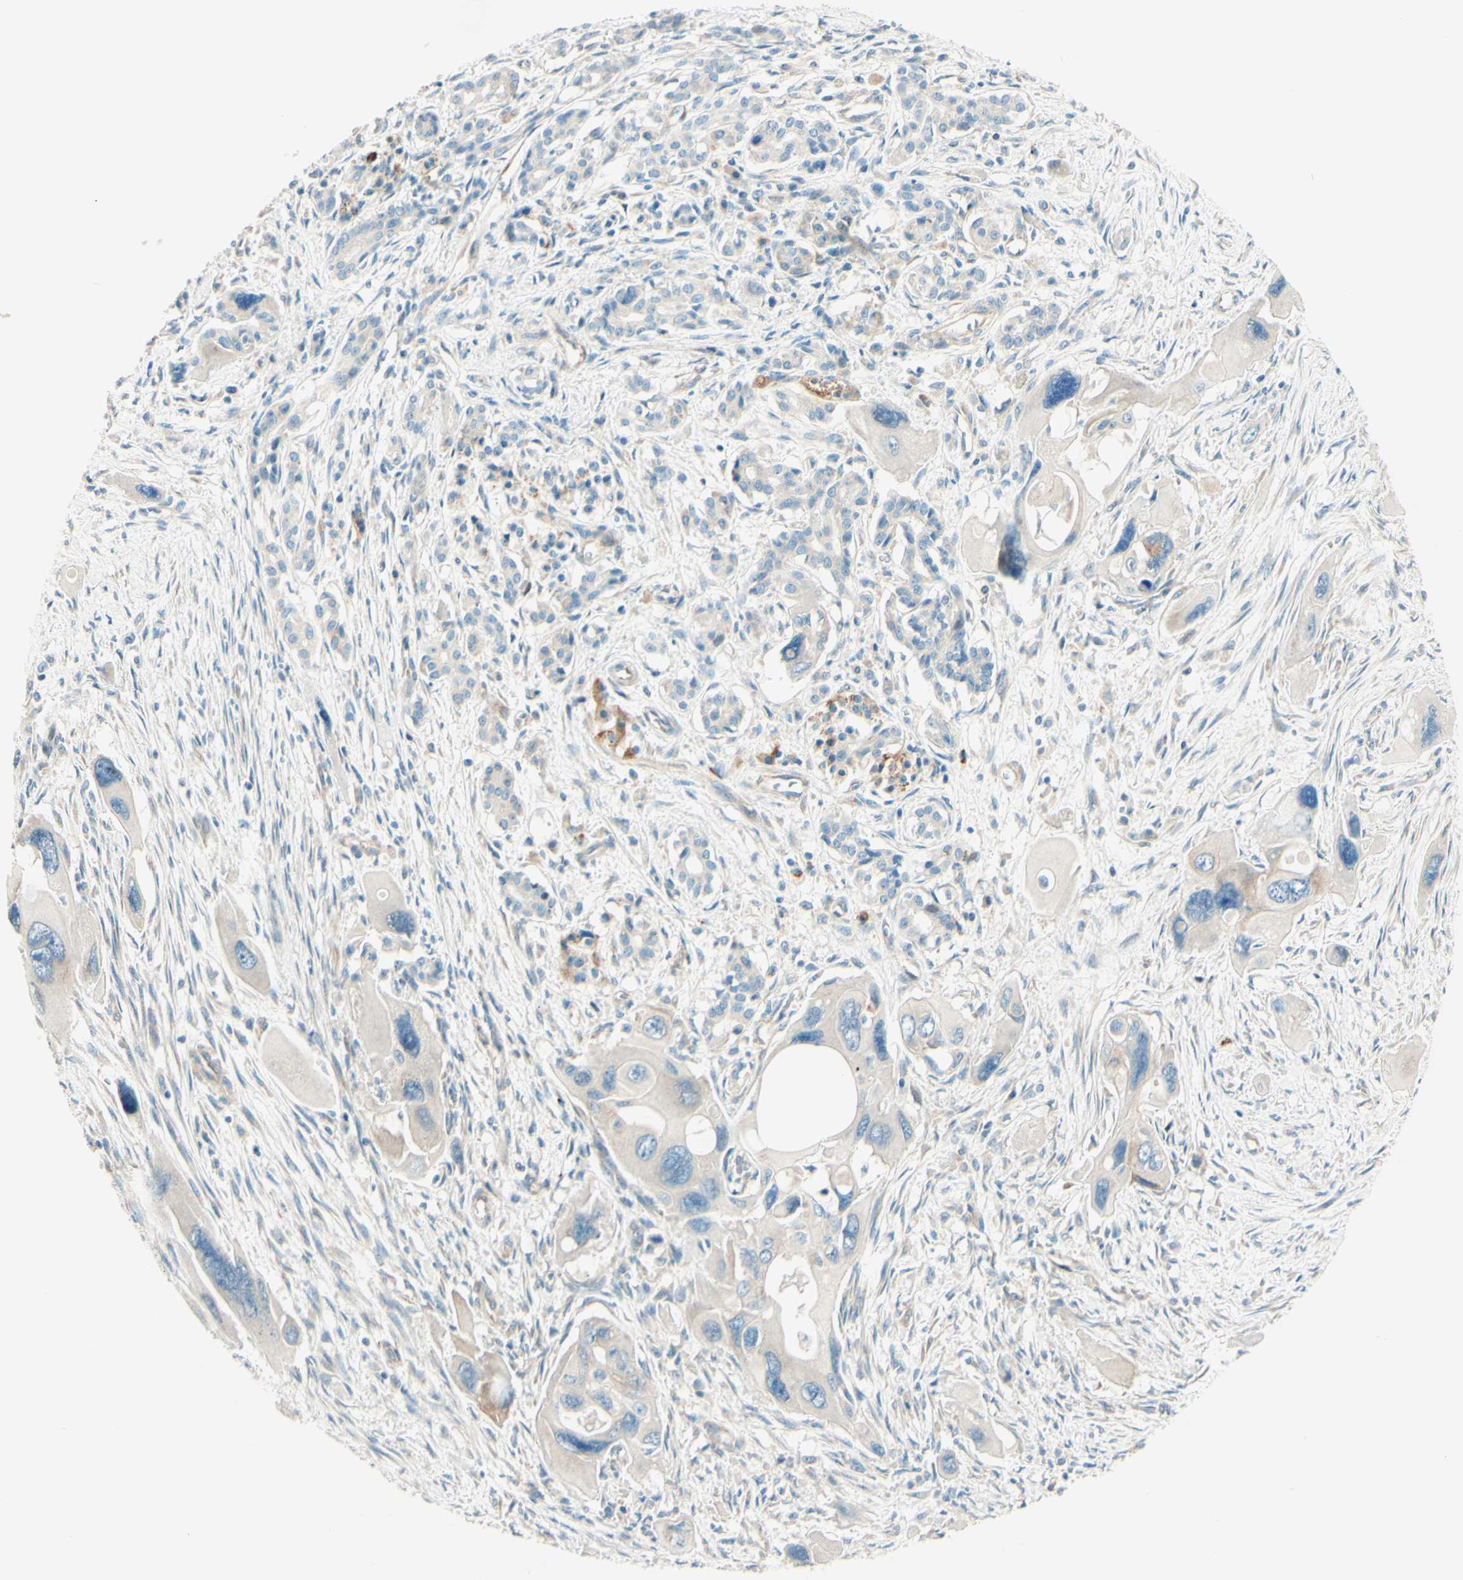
{"staining": {"intensity": "negative", "quantity": "none", "location": "none"}, "tissue": "pancreatic cancer", "cell_type": "Tumor cells", "image_type": "cancer", "snomed": [{"axis": "morphology", "description": "Adenocarcinoma, NOS"}, {"axis": "topography", "description": "Pancreas"}], "caption": "IHC of human pancreatic cancer (adenocarcinoma) demonstrates no staining in tumor cells.", "gene": "TAOK2", "patient": {"sex": "male", "age": 73}}